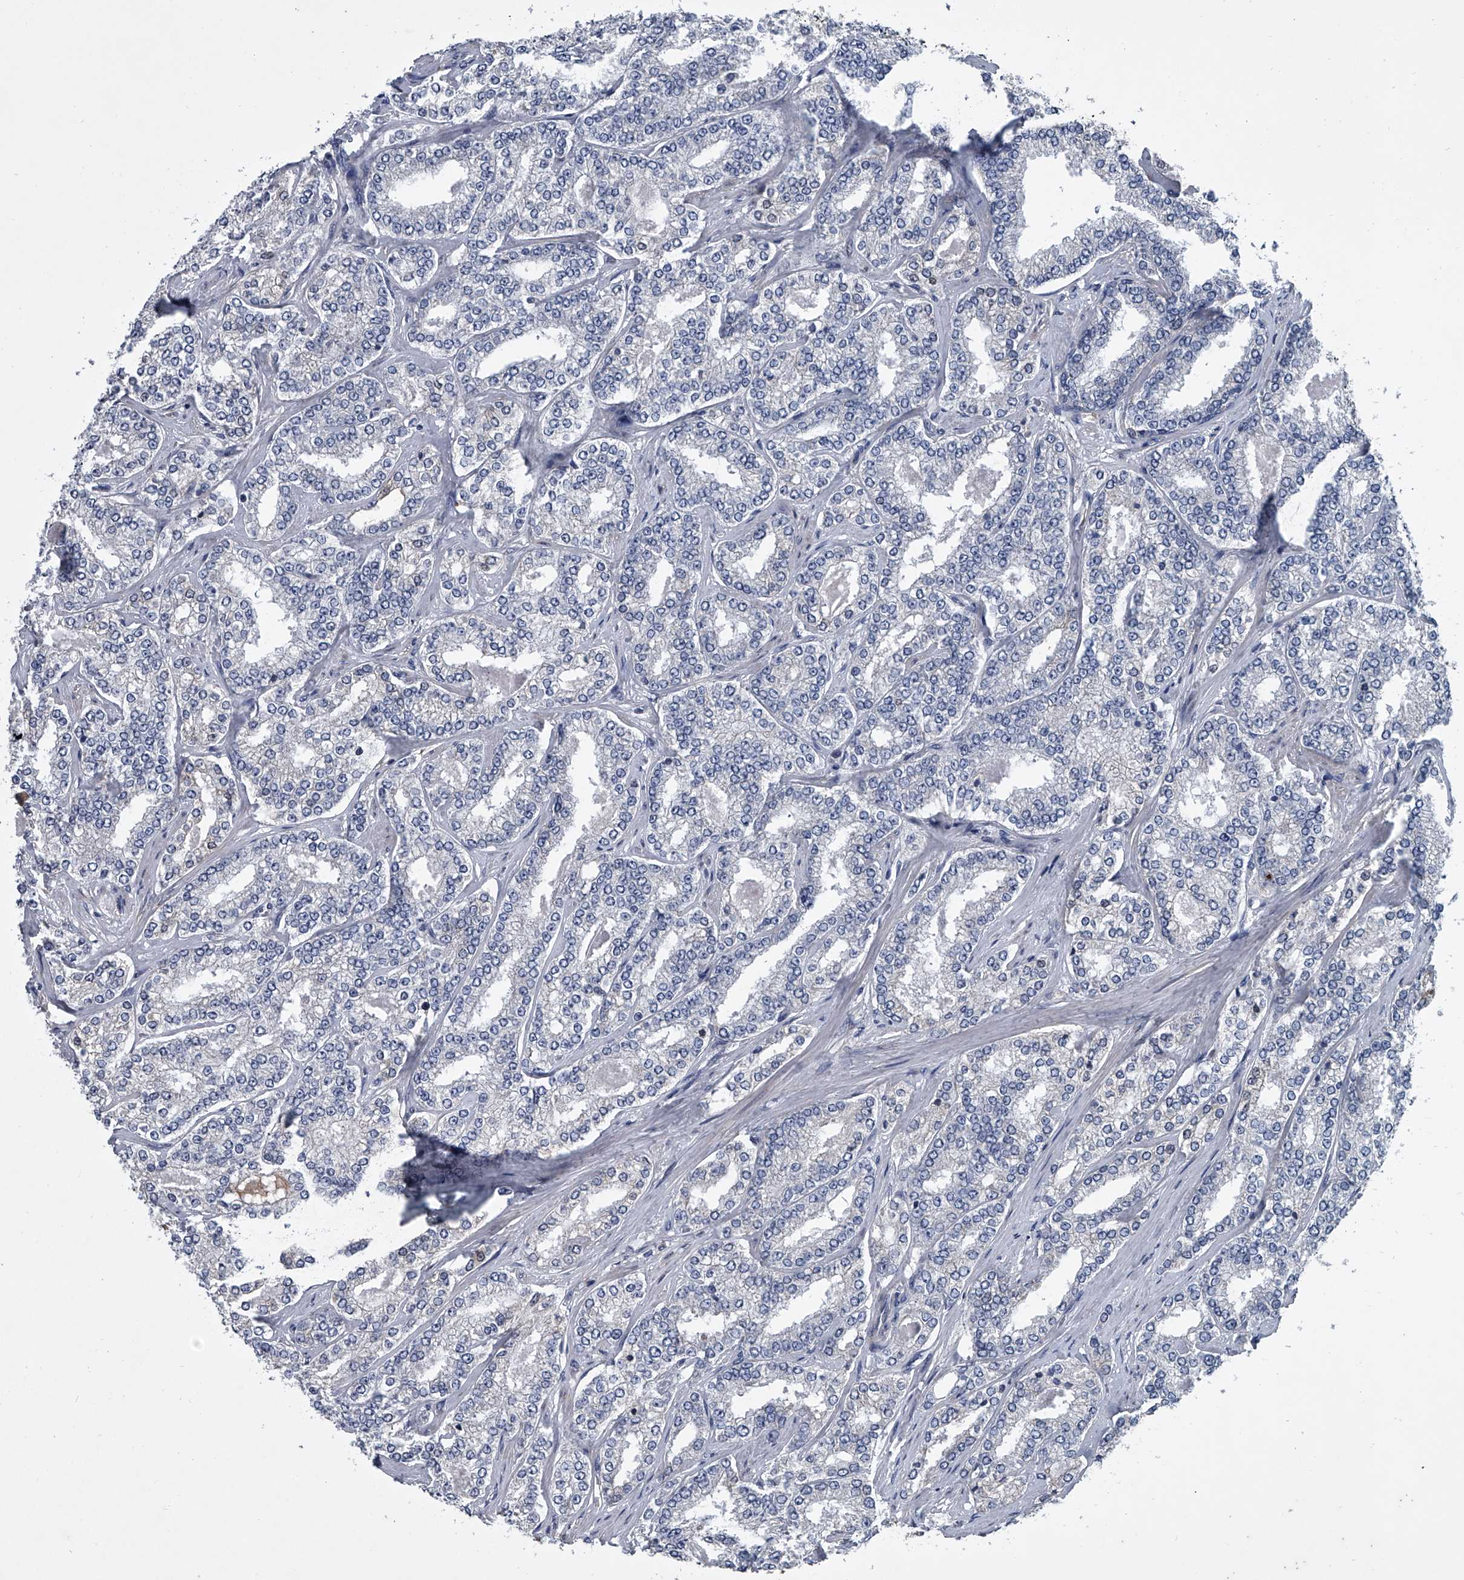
{"staining": {"intensity": "negative", "quantity": "none", "location": "none"}, "tissue": "prostate cancer", "cell_type": "Tumor cells", "image_type": "cancer", "snomed": [{"axis": "morphology", "description": "Normal tissue, NOS"}, {"axis": "morphology", "description": "Adenocarcinoma, High grade"}, {"axis": "topography", "description": "Prostate"}], "caption": "A photomicrograph of prostate cancer stained for a protein displays no brown staining in tumor cells.", "gene": "ABCG1", "patient": {"sex": "male", "age": 83}}